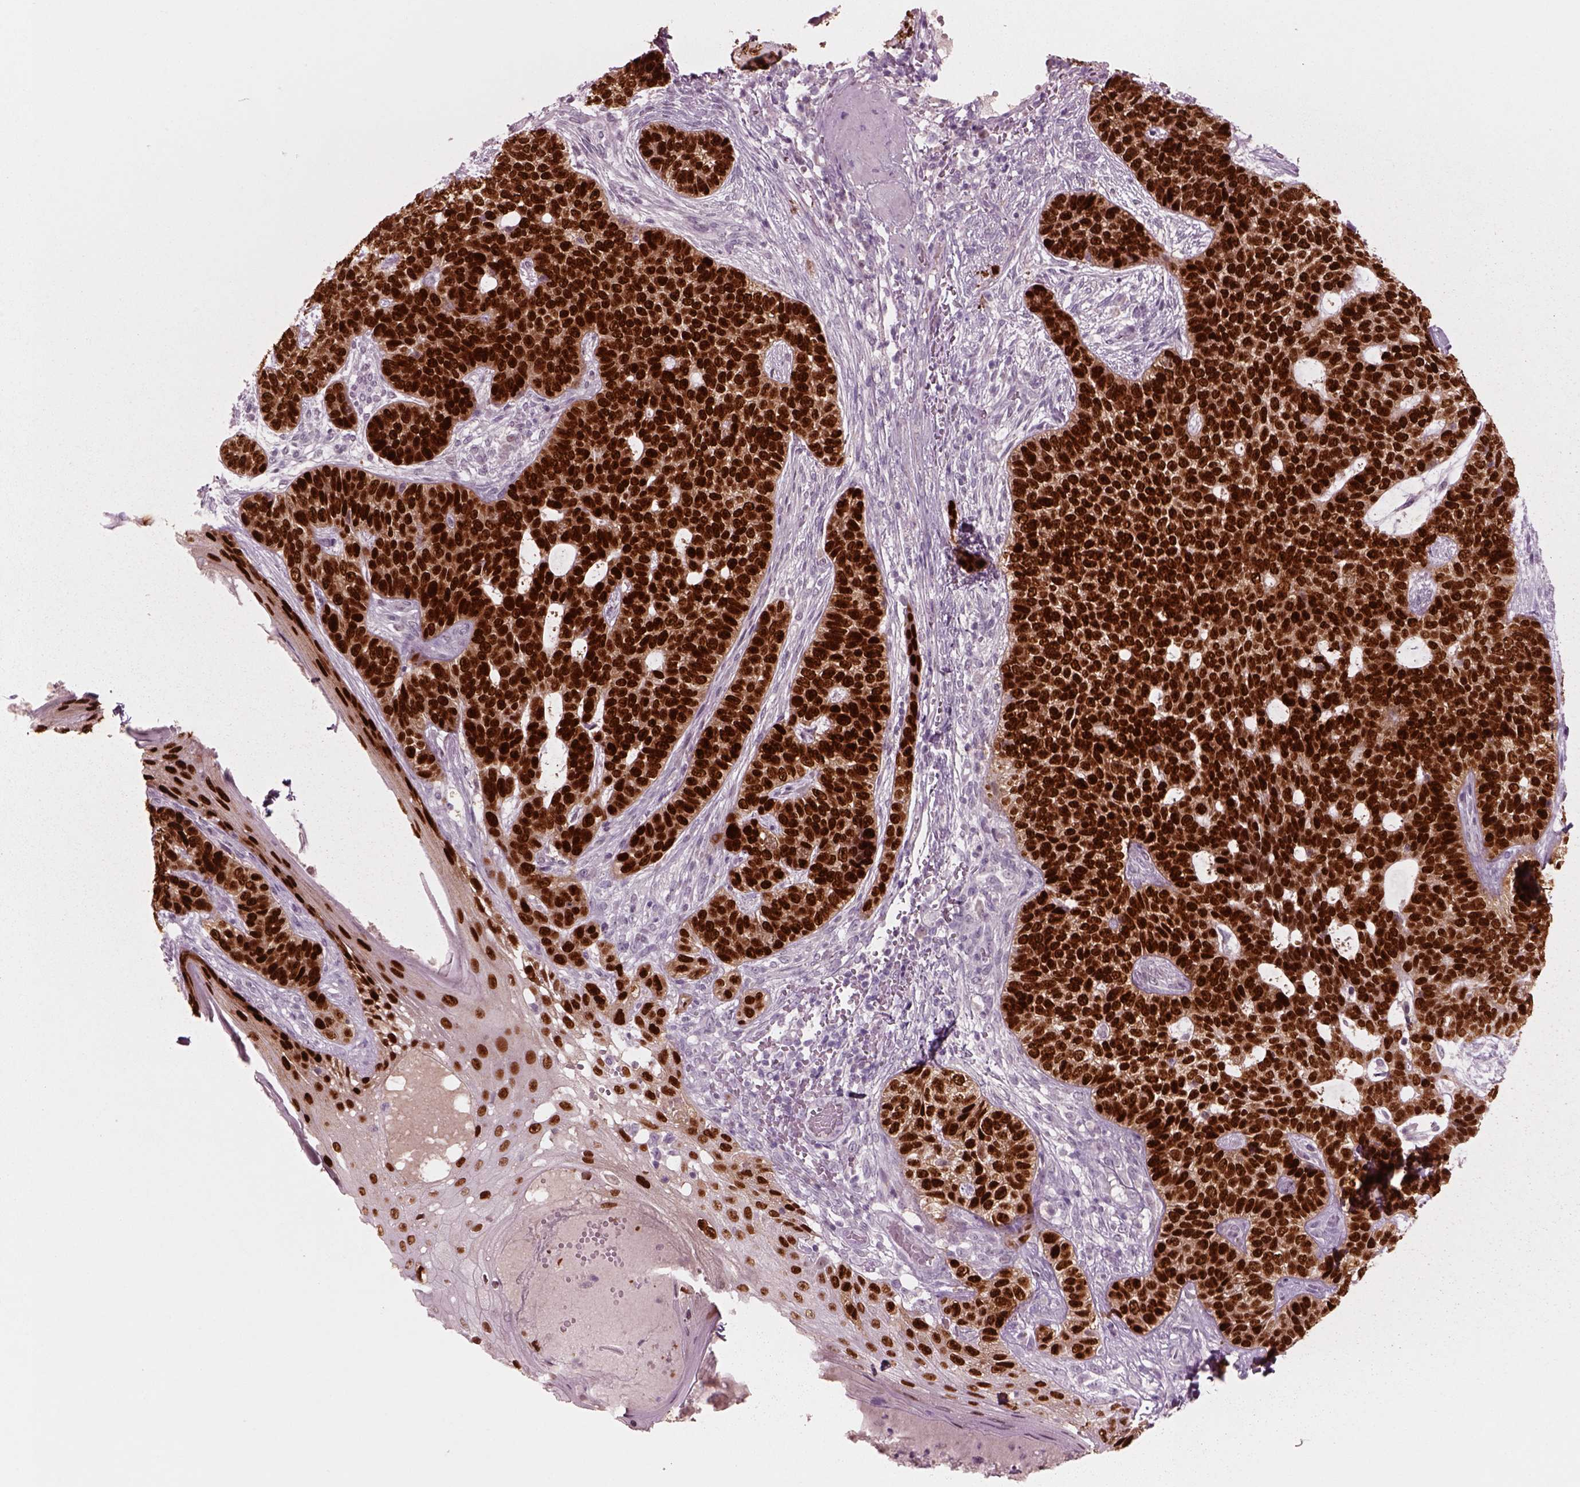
{"staining": {"intensity": "strong", "quantity": ">75%", "location": "nuclear"}, "tissue": "skin cancer", "cell_type": "Tumor cells", "image_type": "cancer", "snomed": [{"axis": "morphology", "description": "Basal cell carcinoma"}, {"axis": "topography", "description": "Skin"}], "caption": "Human skin basal cell carcinoma stained with a brown dye reveals strong nuclear positive staining in approximately >75% of tumor cells.", "gene": "SOX9", "patient": {"sex": "female", "age": 69}}